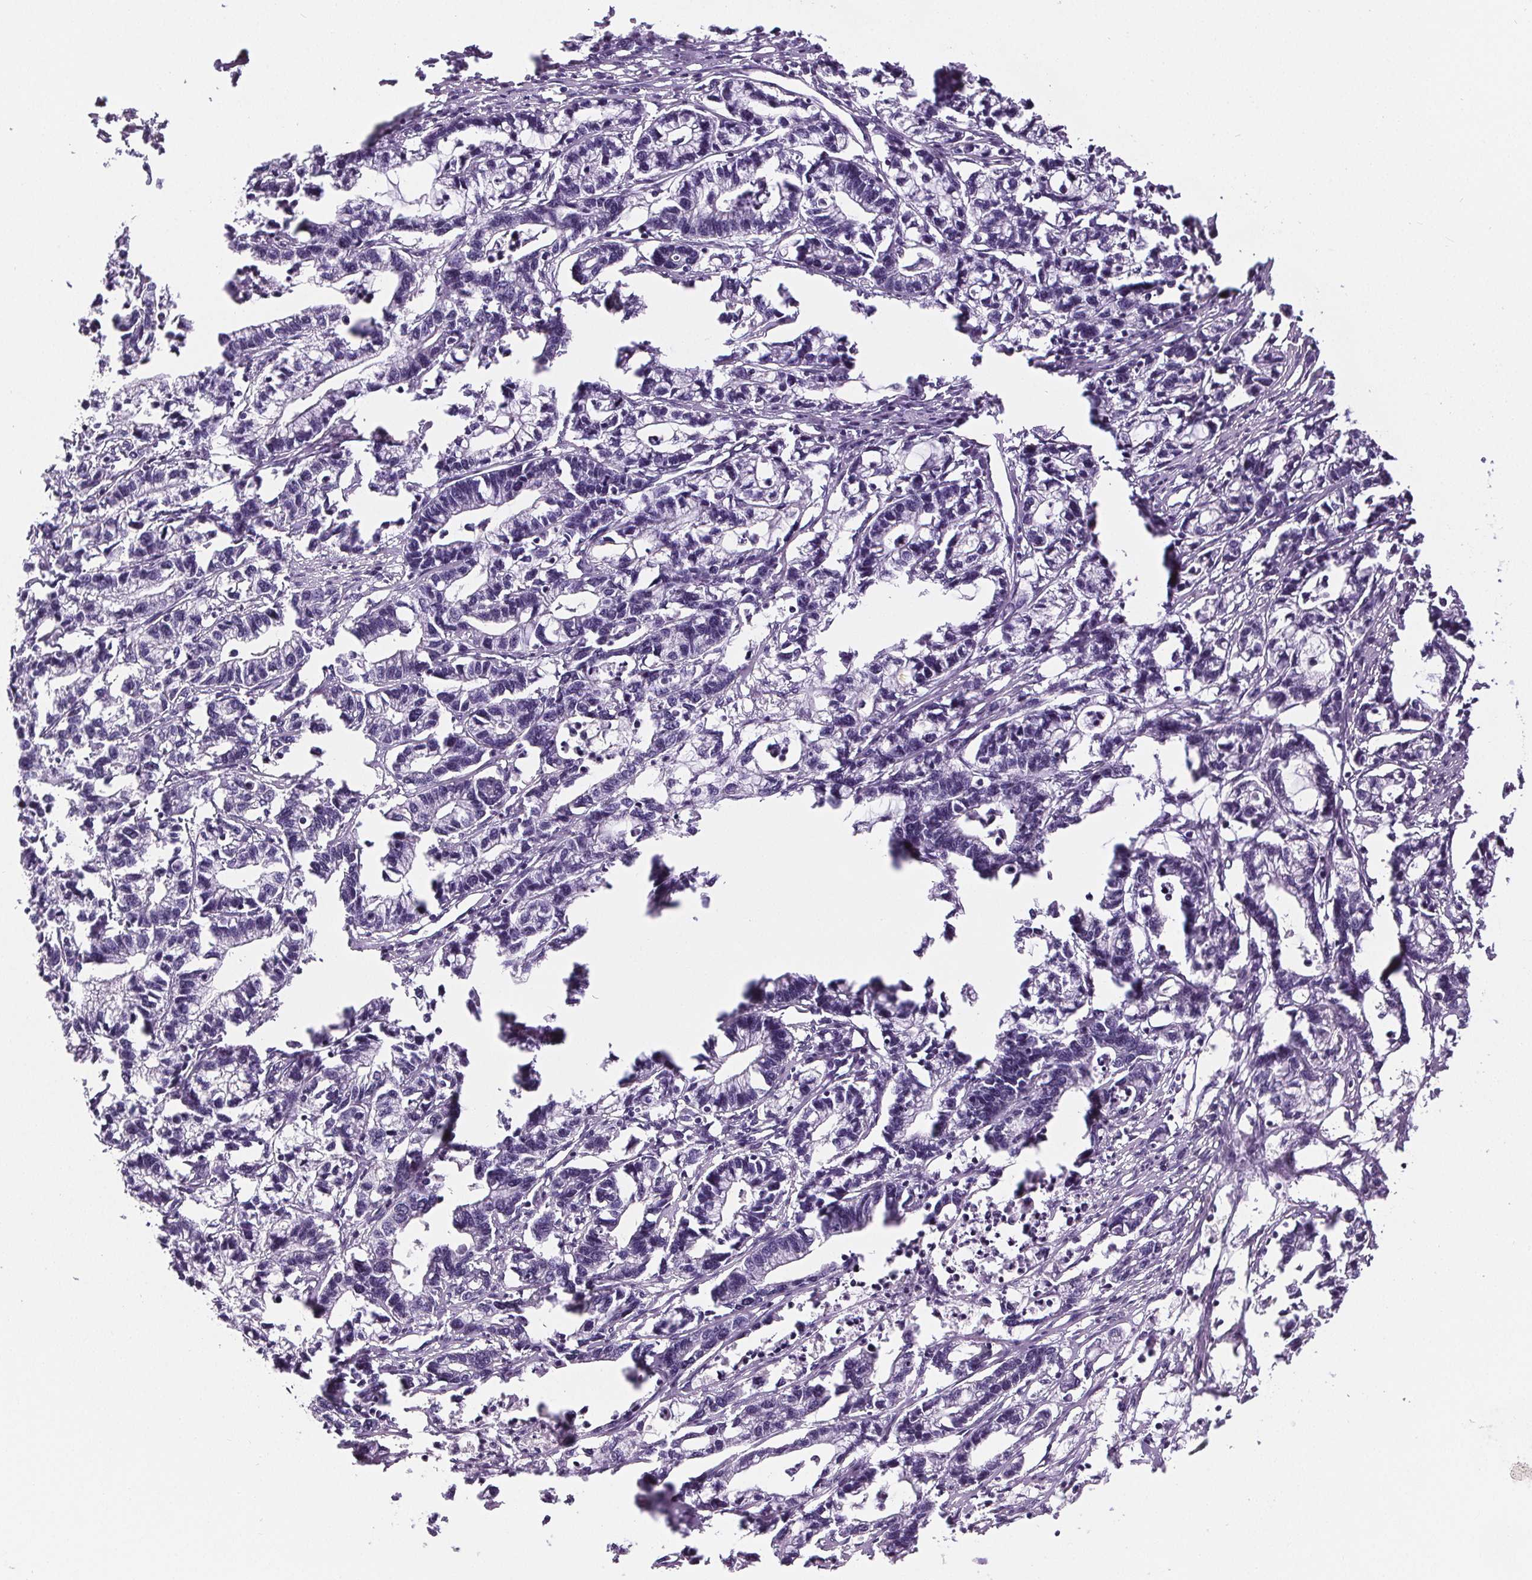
{"staining": {"intensity": "negative", "quantity": "none", "location": "none"}, "tissue": "stomach cancer", "cell_type": "Tumor cells", "image_type": "cancer", "snomed": [{"axis": "morphology", "description": "Adenocarcinoma, NOS"}, {"axis": "topography", "description": "Stomach"}], "caption": "IHC image of neoplastic tissue: human stomach cancer (adenocarcinoma) stained with DAB demonstrates no significant protein expression in tumor cells.", "gene": "CD5L", "patient": {"sex": "male", "age": 83}}